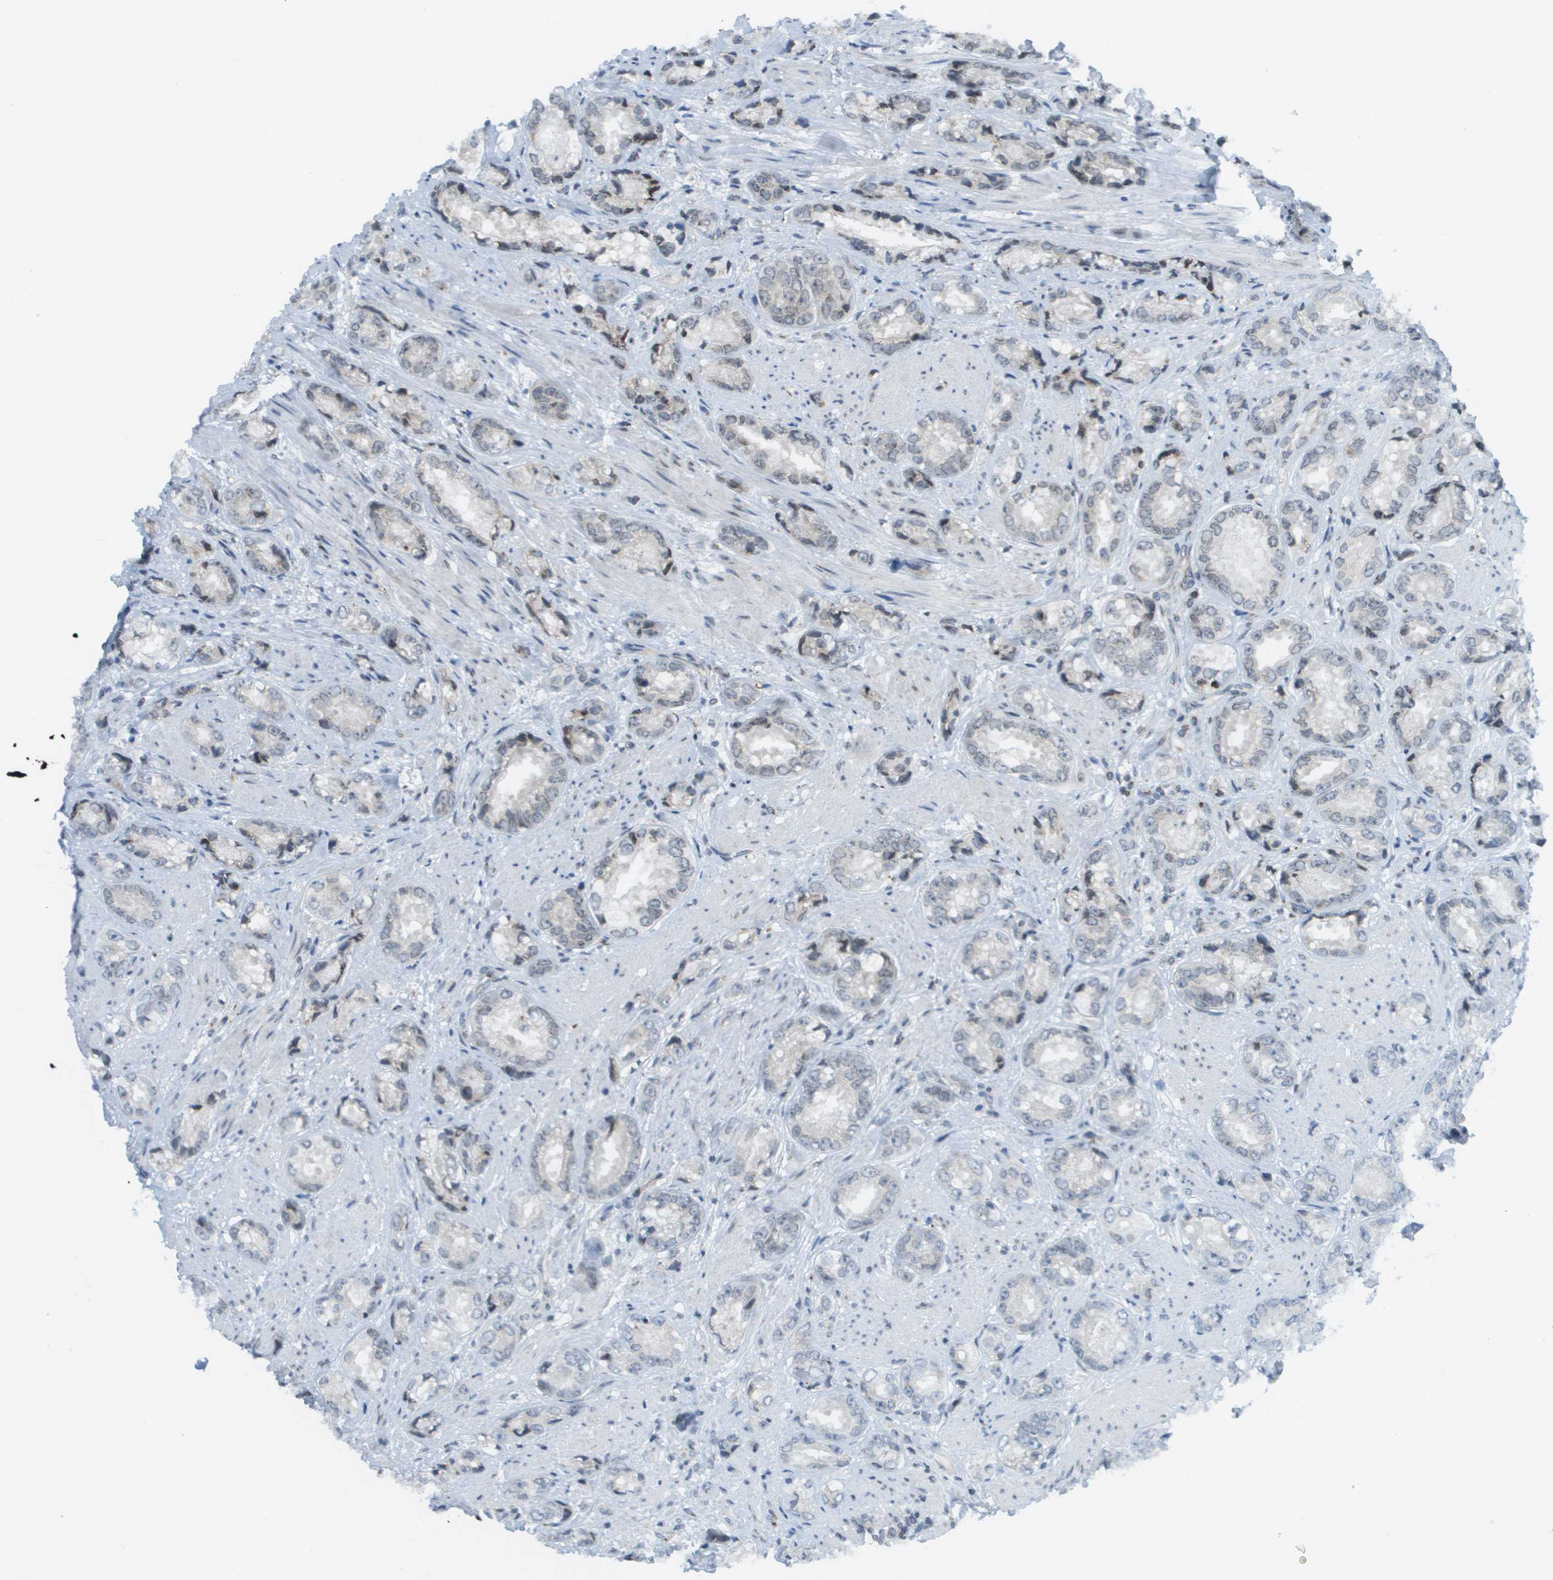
{"staining": {"intensity": "negative", "quantity": "none", "location": "none"}, "tissue": "prostate cancer", "cell_type": "Tumor cells", "image_type": "cancer", "snomed": [{"axis": "morphology", "description": "Adenocarcinoma, High grade"}, {"axis": "topography", "description": "Prostate"}], "caption": "Human prostate cancer stained for a protein using immunohistochemistry (IHC) displays no expression in tumor cells.", "gene": "EVC", "patient": {"sex": "male", "age": 61}}